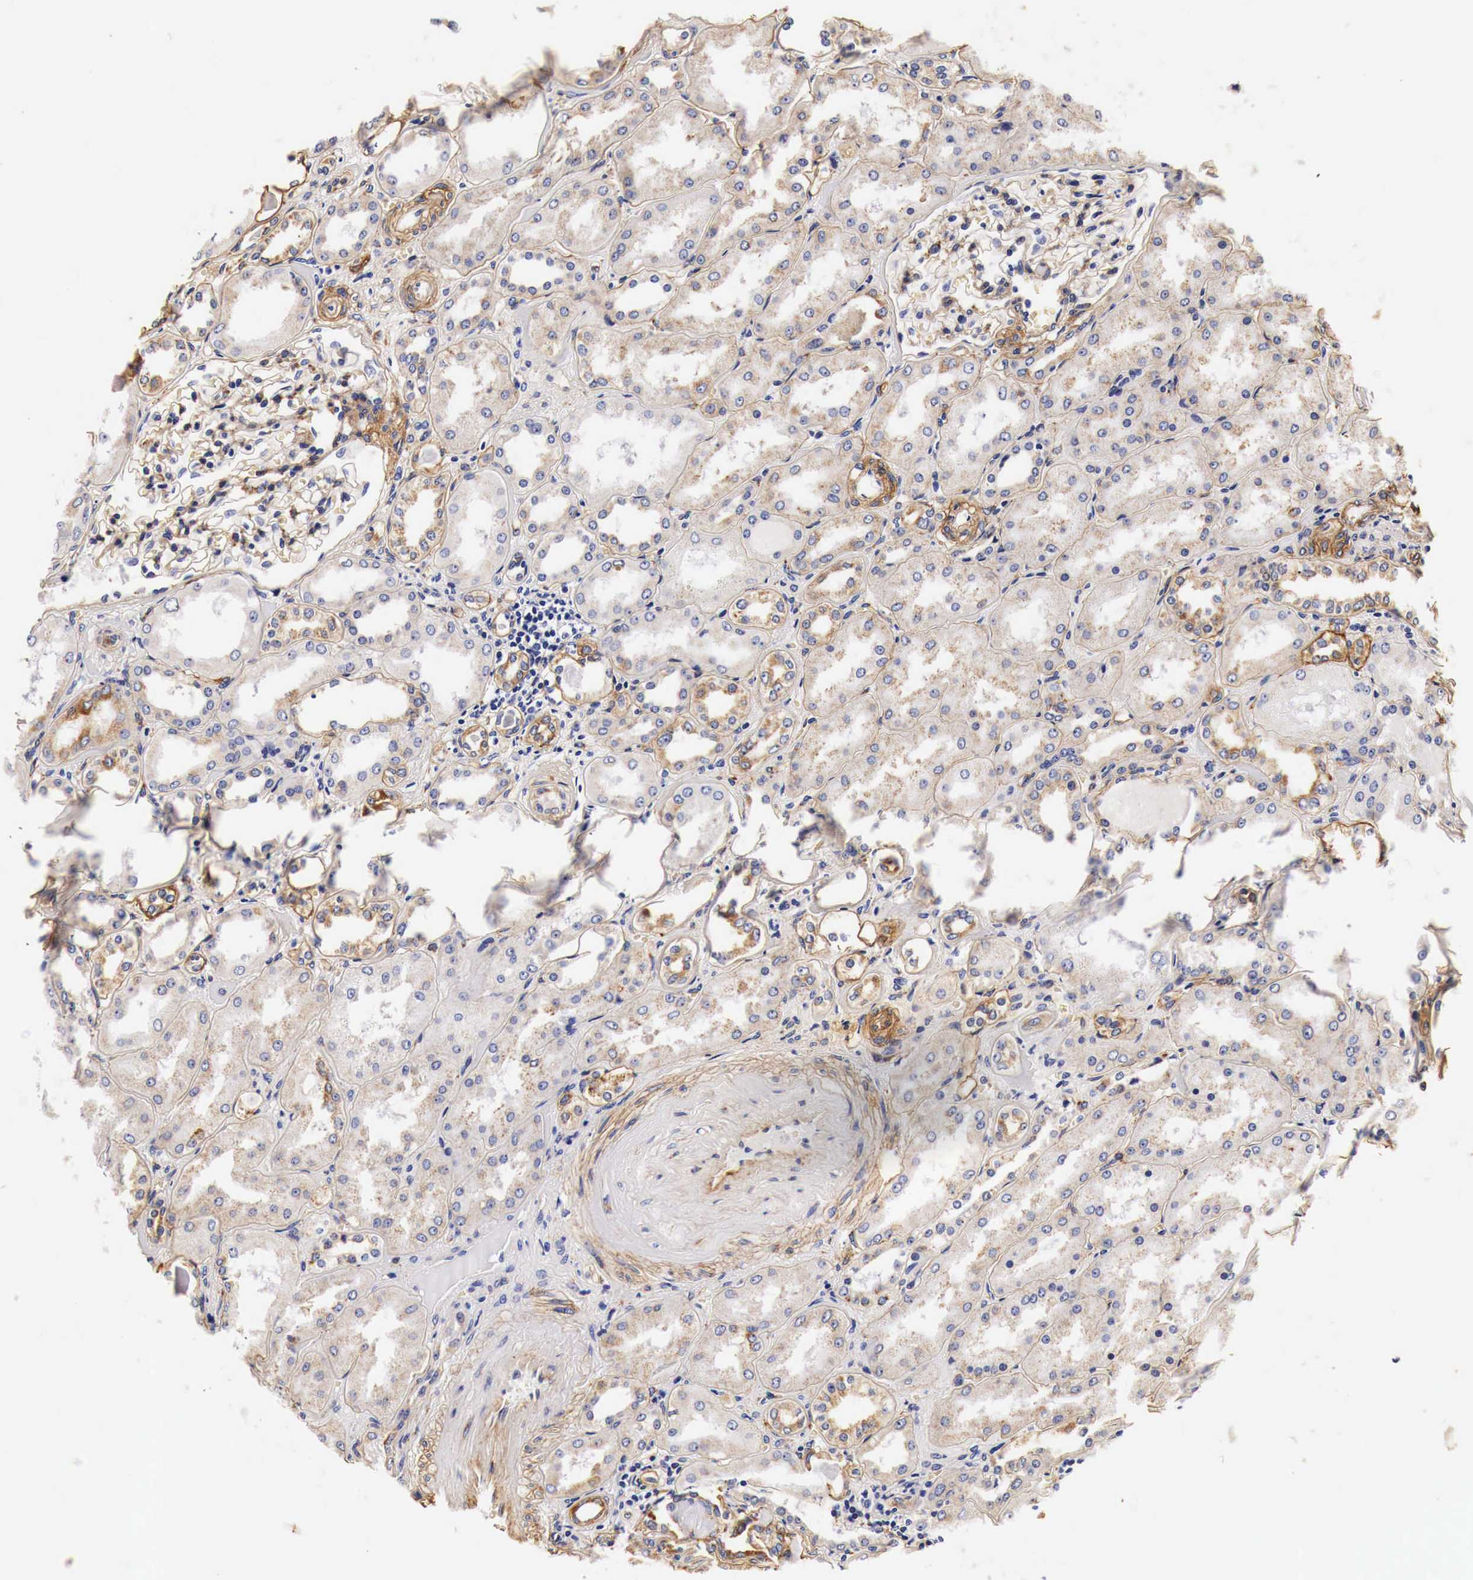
{"staining": {"intensity": "weak", "quantity": "25%-75%", "location": "cytoplasmic/membranous"}, "tissue": "kidney", "cell_type": "Cells in glomeruli", "image_type": "normal", "snomed": [{"axis": "morphology", "description": "Normal tissue, NOS"}, {"axis": "topography", "description": "Kidney"}], "caption": "IHC of benign kidney displays low levels of weak cytoplasmic/membranous staining in approximately 25%-75% of cells in glomeruli.", "gene": "LAMB2", "patient": {"sex": "male", "age": 61}}